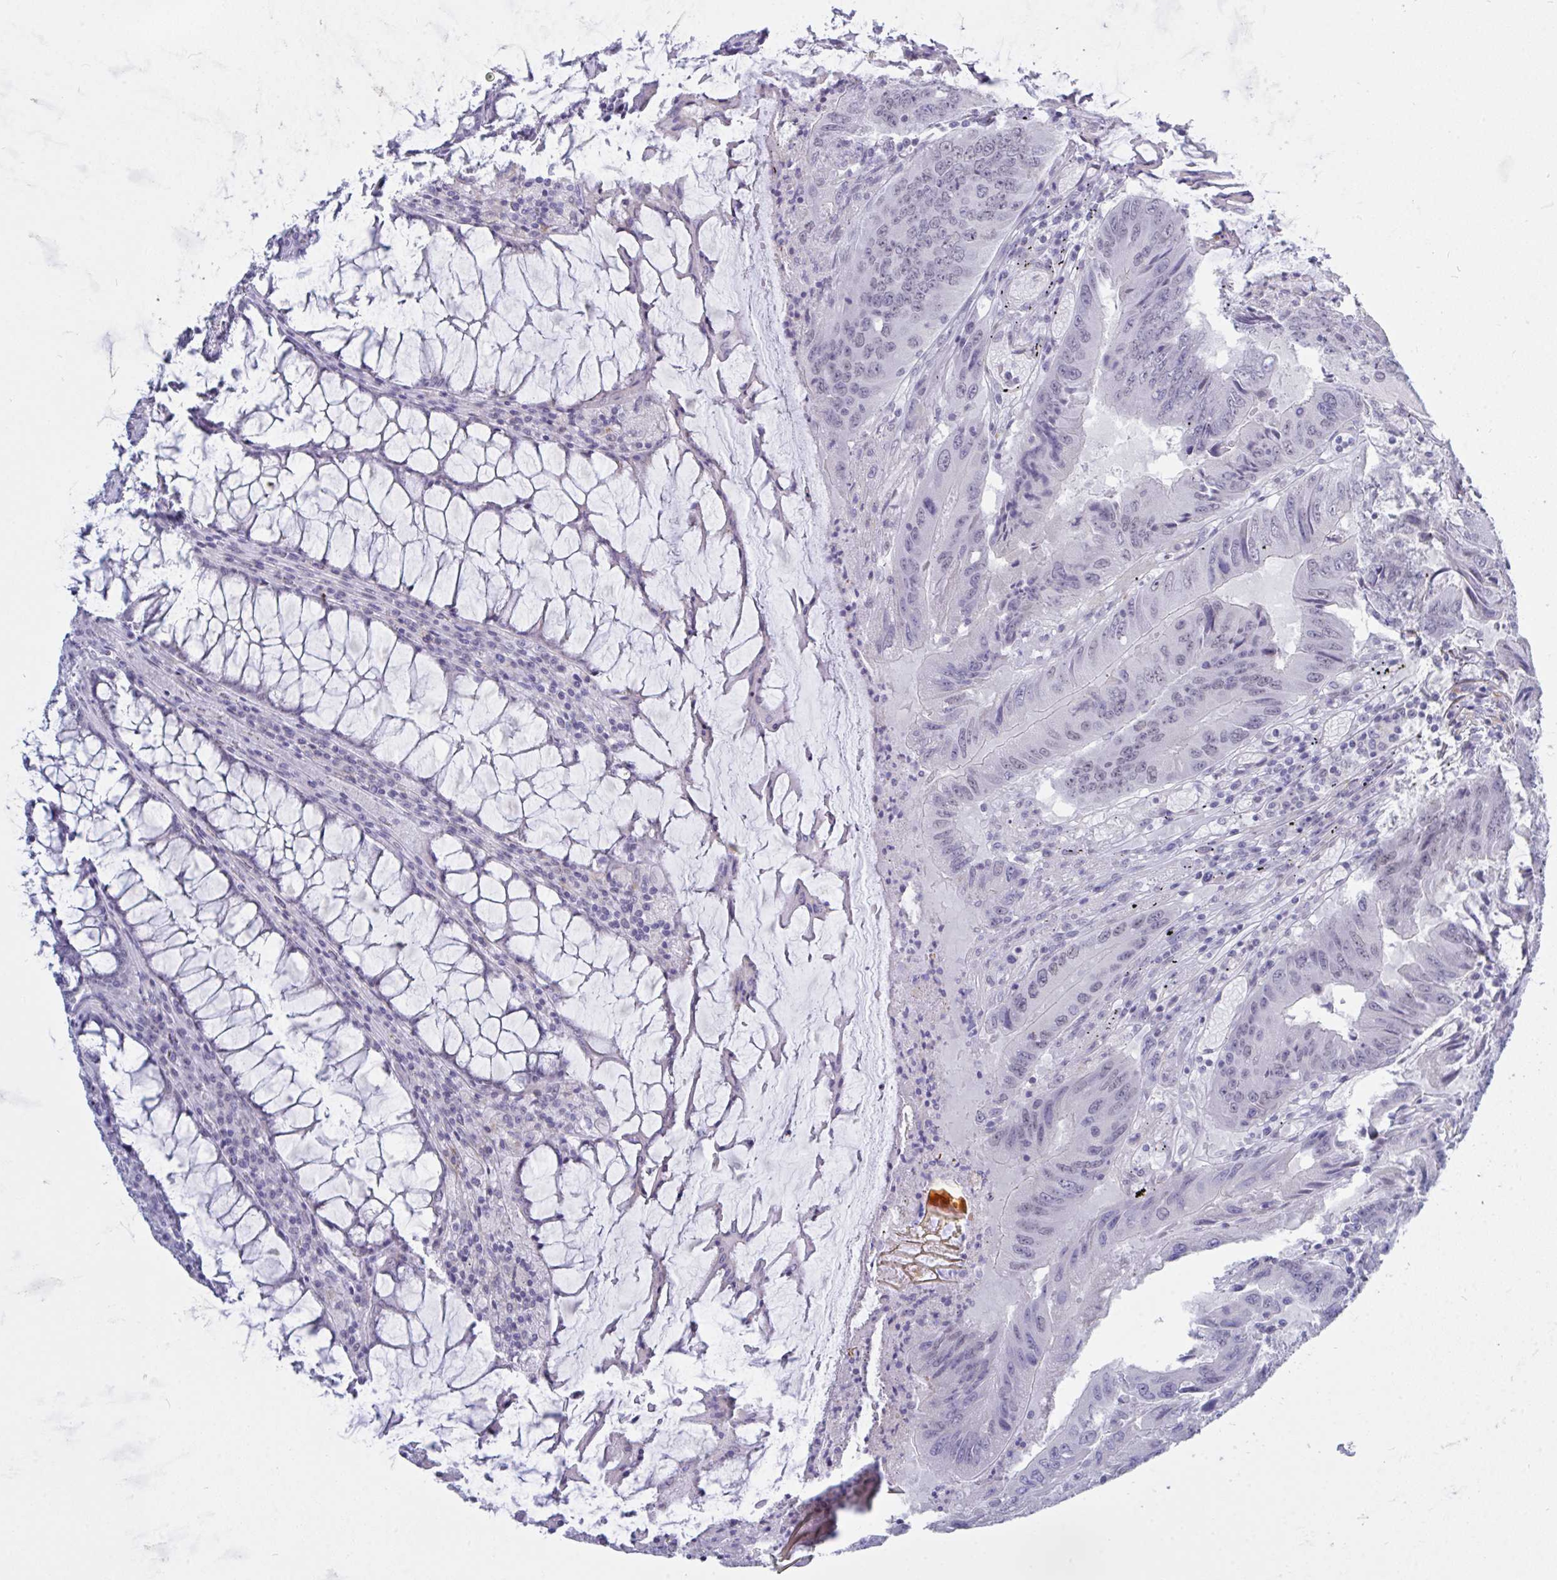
{"staining": {"intensity": "negative", "quantity": "none", "location": "none"}, "tissue": "colorectal cancer", "cell_type": "Tumor cells", "image_type": "cancer", "snomed": [{"axis": "morphology", "description": "Adenocarcinoma, NOS"}, {"axis": "topography", "description": "Colon"}], "caption": "Adenocarcinoma (colorectal) was stained to show a protein in brown. There is no significant staining in tumor cells.", "gene": "FBXL22", "patient": {"sex": "male", "age": 53}}